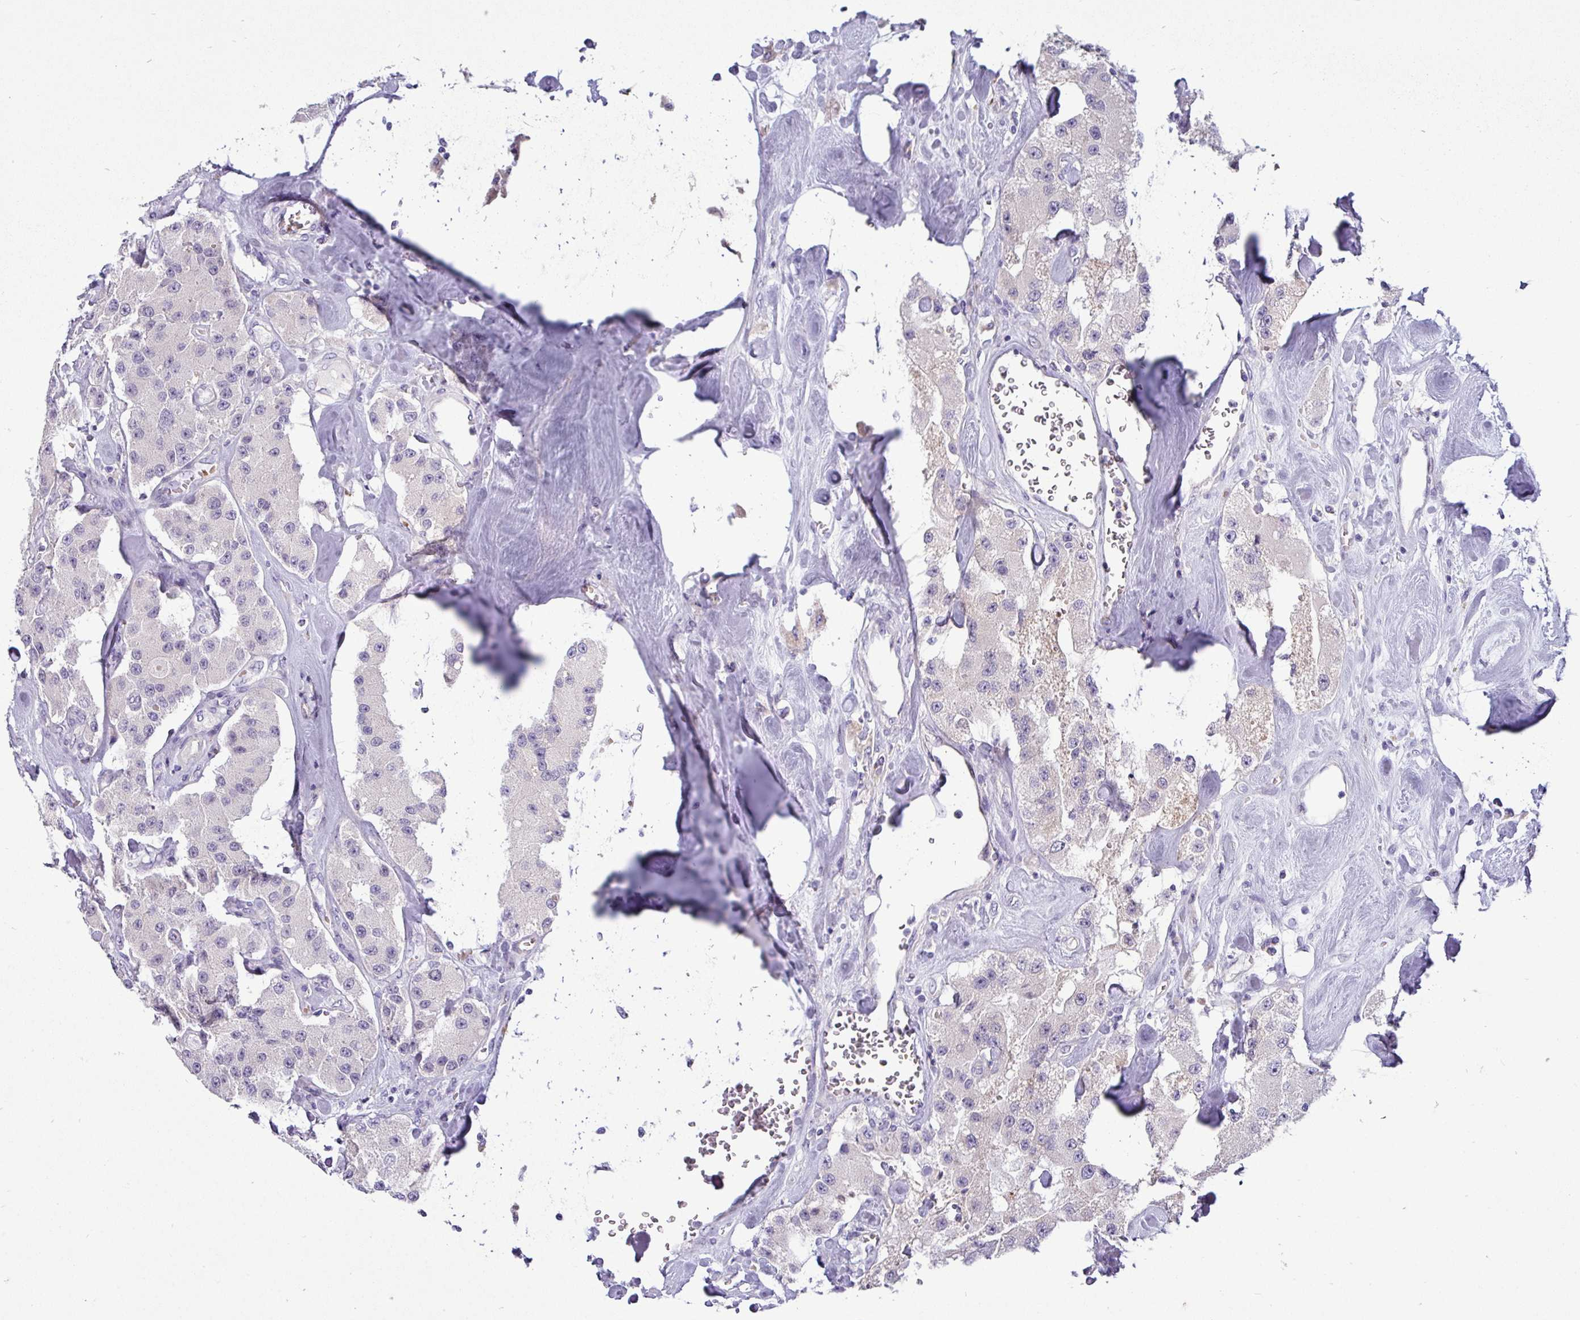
{"staining": {"intensity": "negative", "quantity": "none", "location": "none"}, "tissue": "carcinoid", "cell_type": "Tumor cells", "image_type": "cancer", "snomed": [{"axis": "morphology", "description": "Carcinoid, malignant, NOS"}, {"axis": "topography", "description": "Pancreas"}], "caption": "A histopathology image of human carcinoid is negative for staining in tumor cells. Brightfield microscopy of immunohistochemistry (IHC) stained with DAB (brown) and hematoxylin (blue), captured at high magnification.", "gene": "ACAP3", "patient": {"sex": "male", "age": 41}}